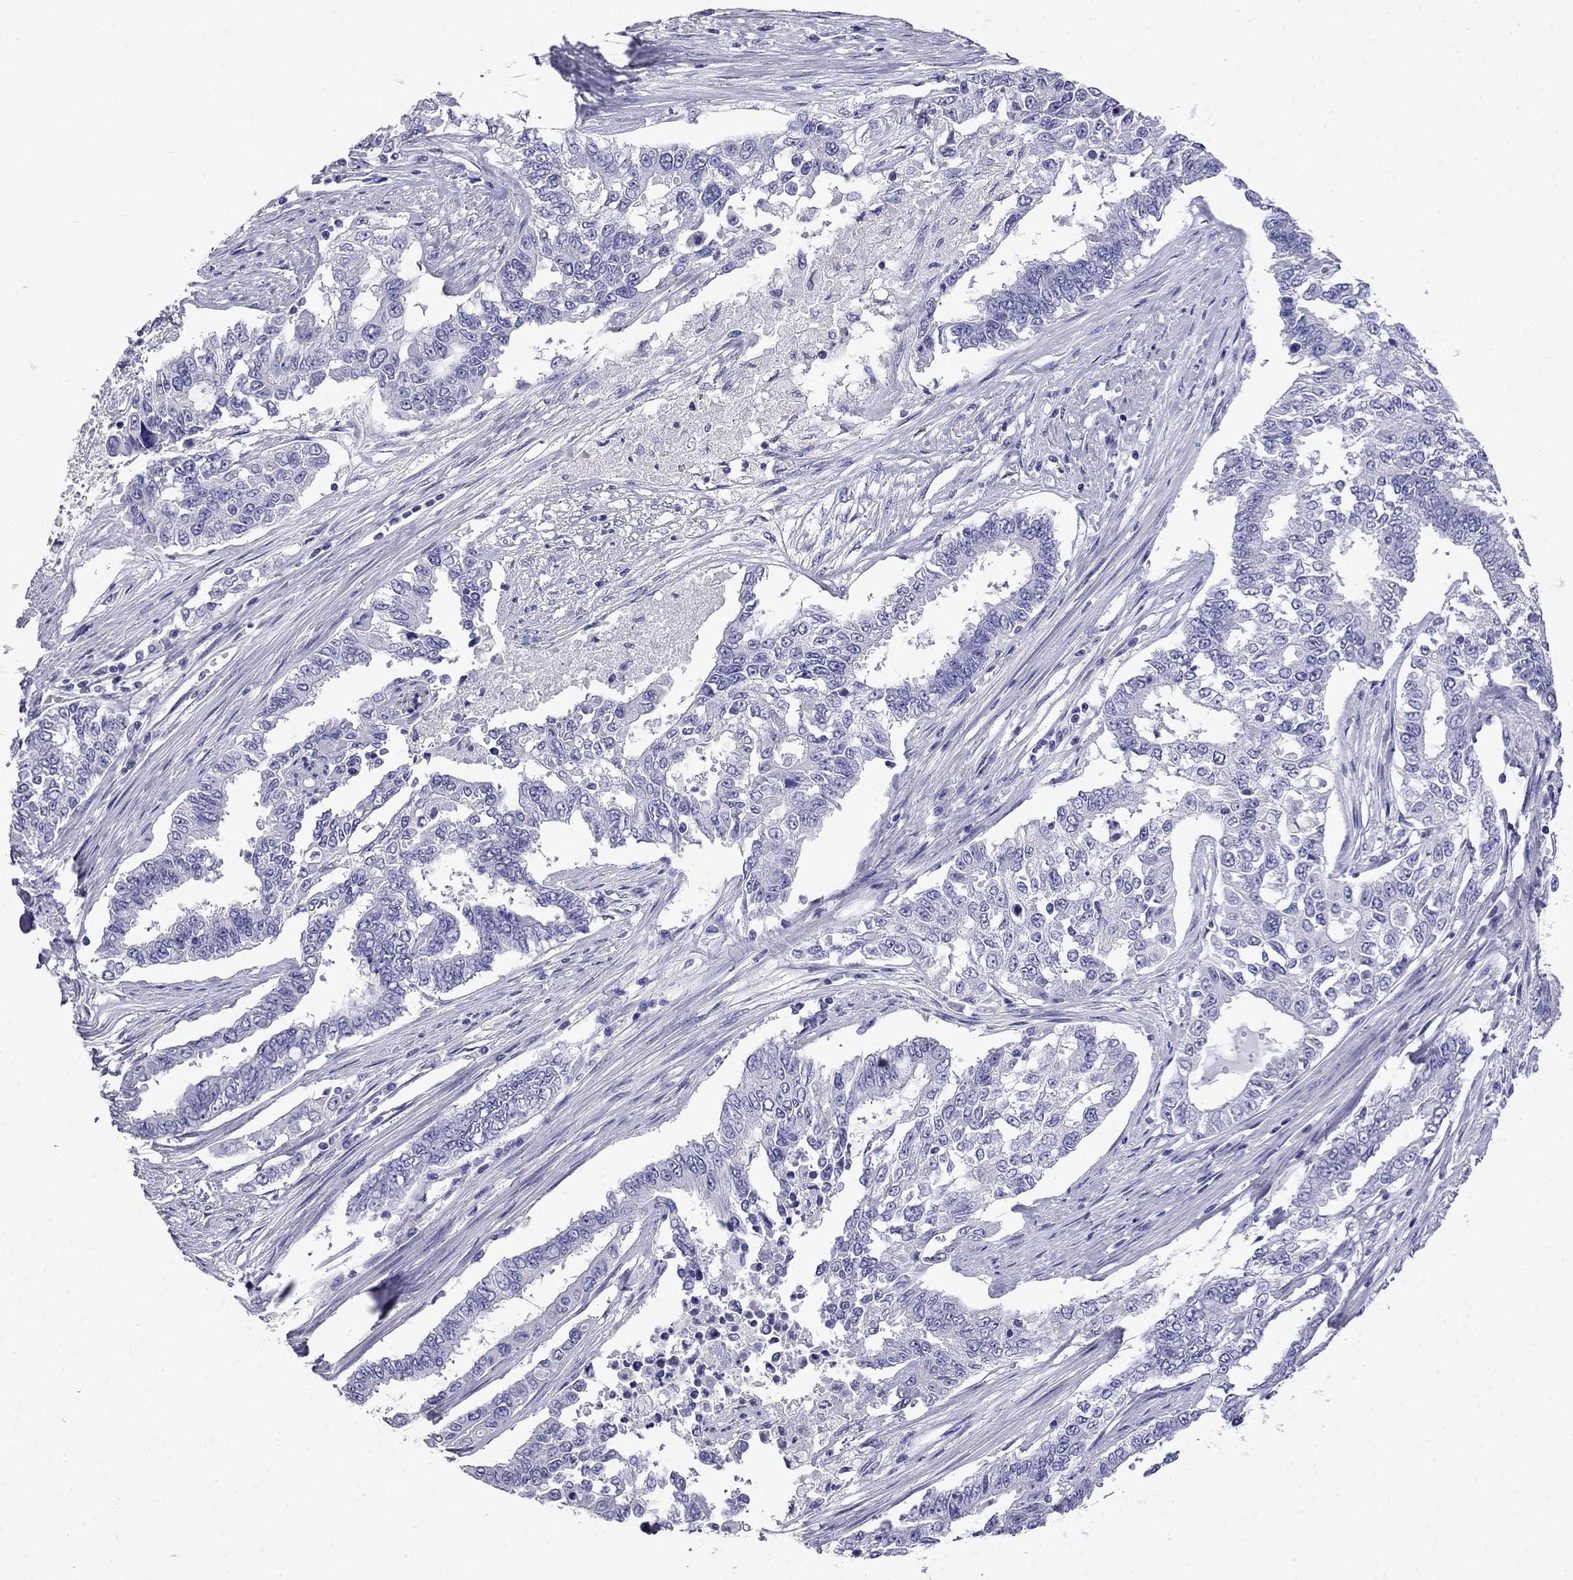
{"staining": {"intensity": "negative", "quantity": "none", "location": "none"}, "tissue": "endometrial cancer", "cell_type": "Tumor cells", "image_type": "cancer", "snomed": [{"axis": "morphology", "description": "Adenocarcinoma, NOS"}, {"axis": "topography", "description": "Uterus"}], "caption": "The image displays no significant positivity in tumor cells of endometrial cancer (adenocarcinoma). (Immunohistochemistry (ihc), brightfield microscopy, high magnification).", "gene": "MYO15A", "patient": {"sex": "female", "age": 59}}